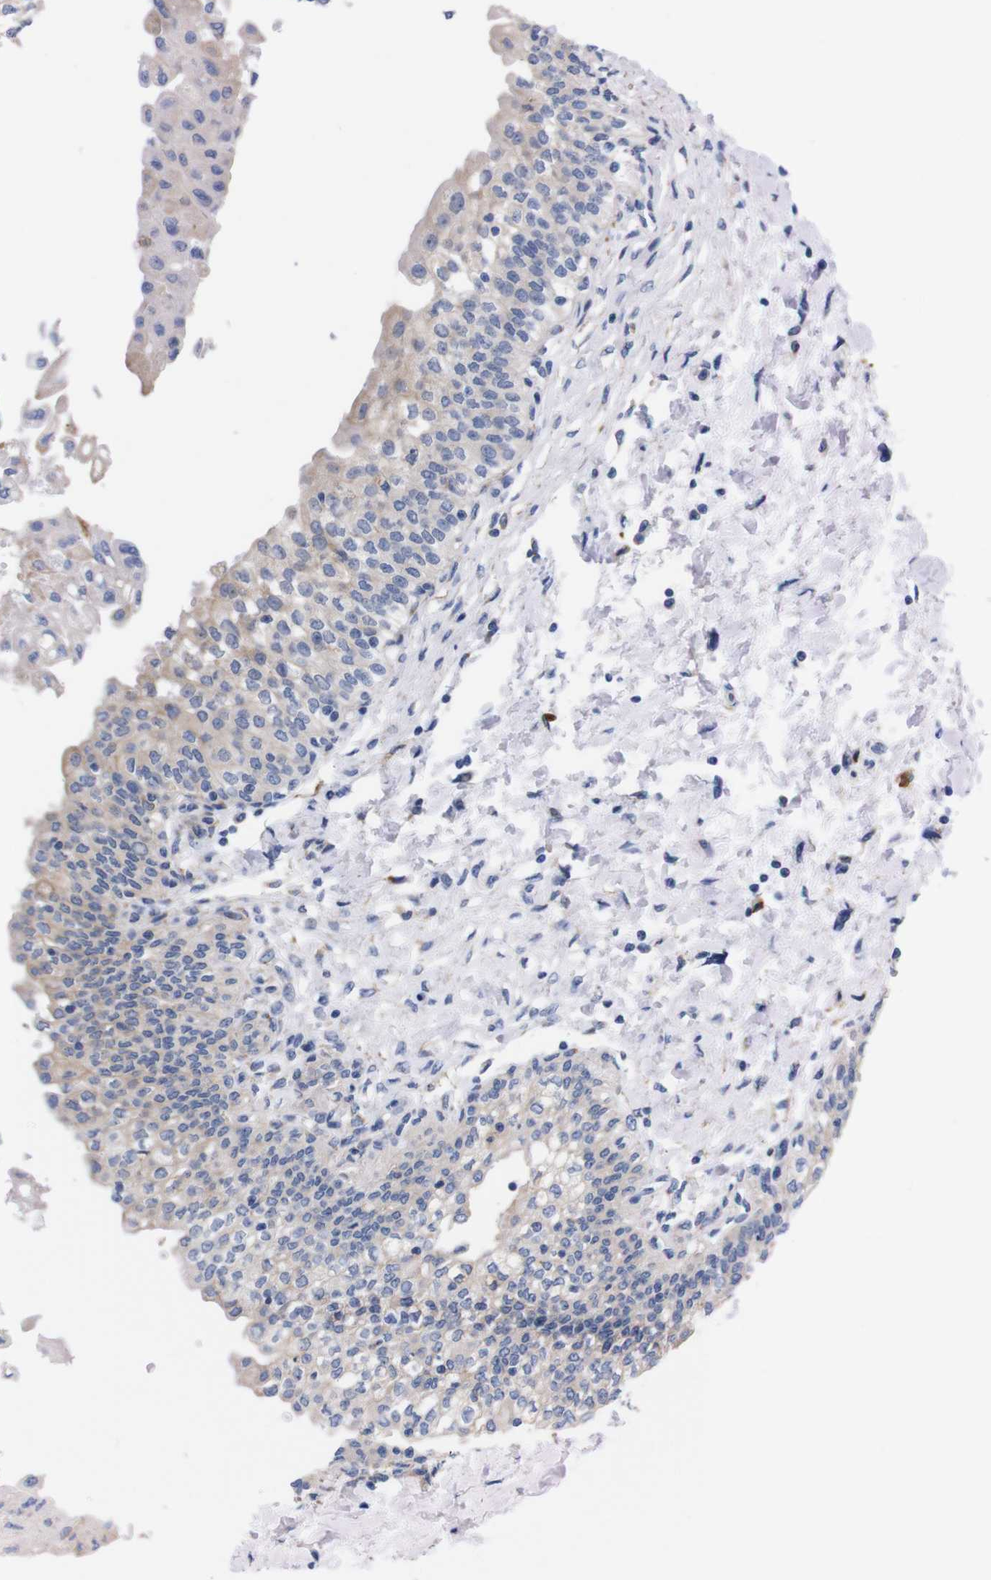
{"staining": {"intensity": "weak", "quantity": "25%-75%", "location": "cytoplasmic/membranous"}, "tissue": "urinary bladder", "cell_type": "Urothelial cells", "image_type": "normal", "snomed": [{"axis": "morphology", "description": "Normal tissue, NOS"}, {"axis": "topography", "description": "Urinary bladder"}], "caption": "Benign urinary bladder exhibits weak cytoplasmic/membranous positivity in approximately 25%-75% of urothelial cells, visualized by immunohistochemistry.", "gene": "NEBL", "patient": {"sex": "male", "age": 55}}